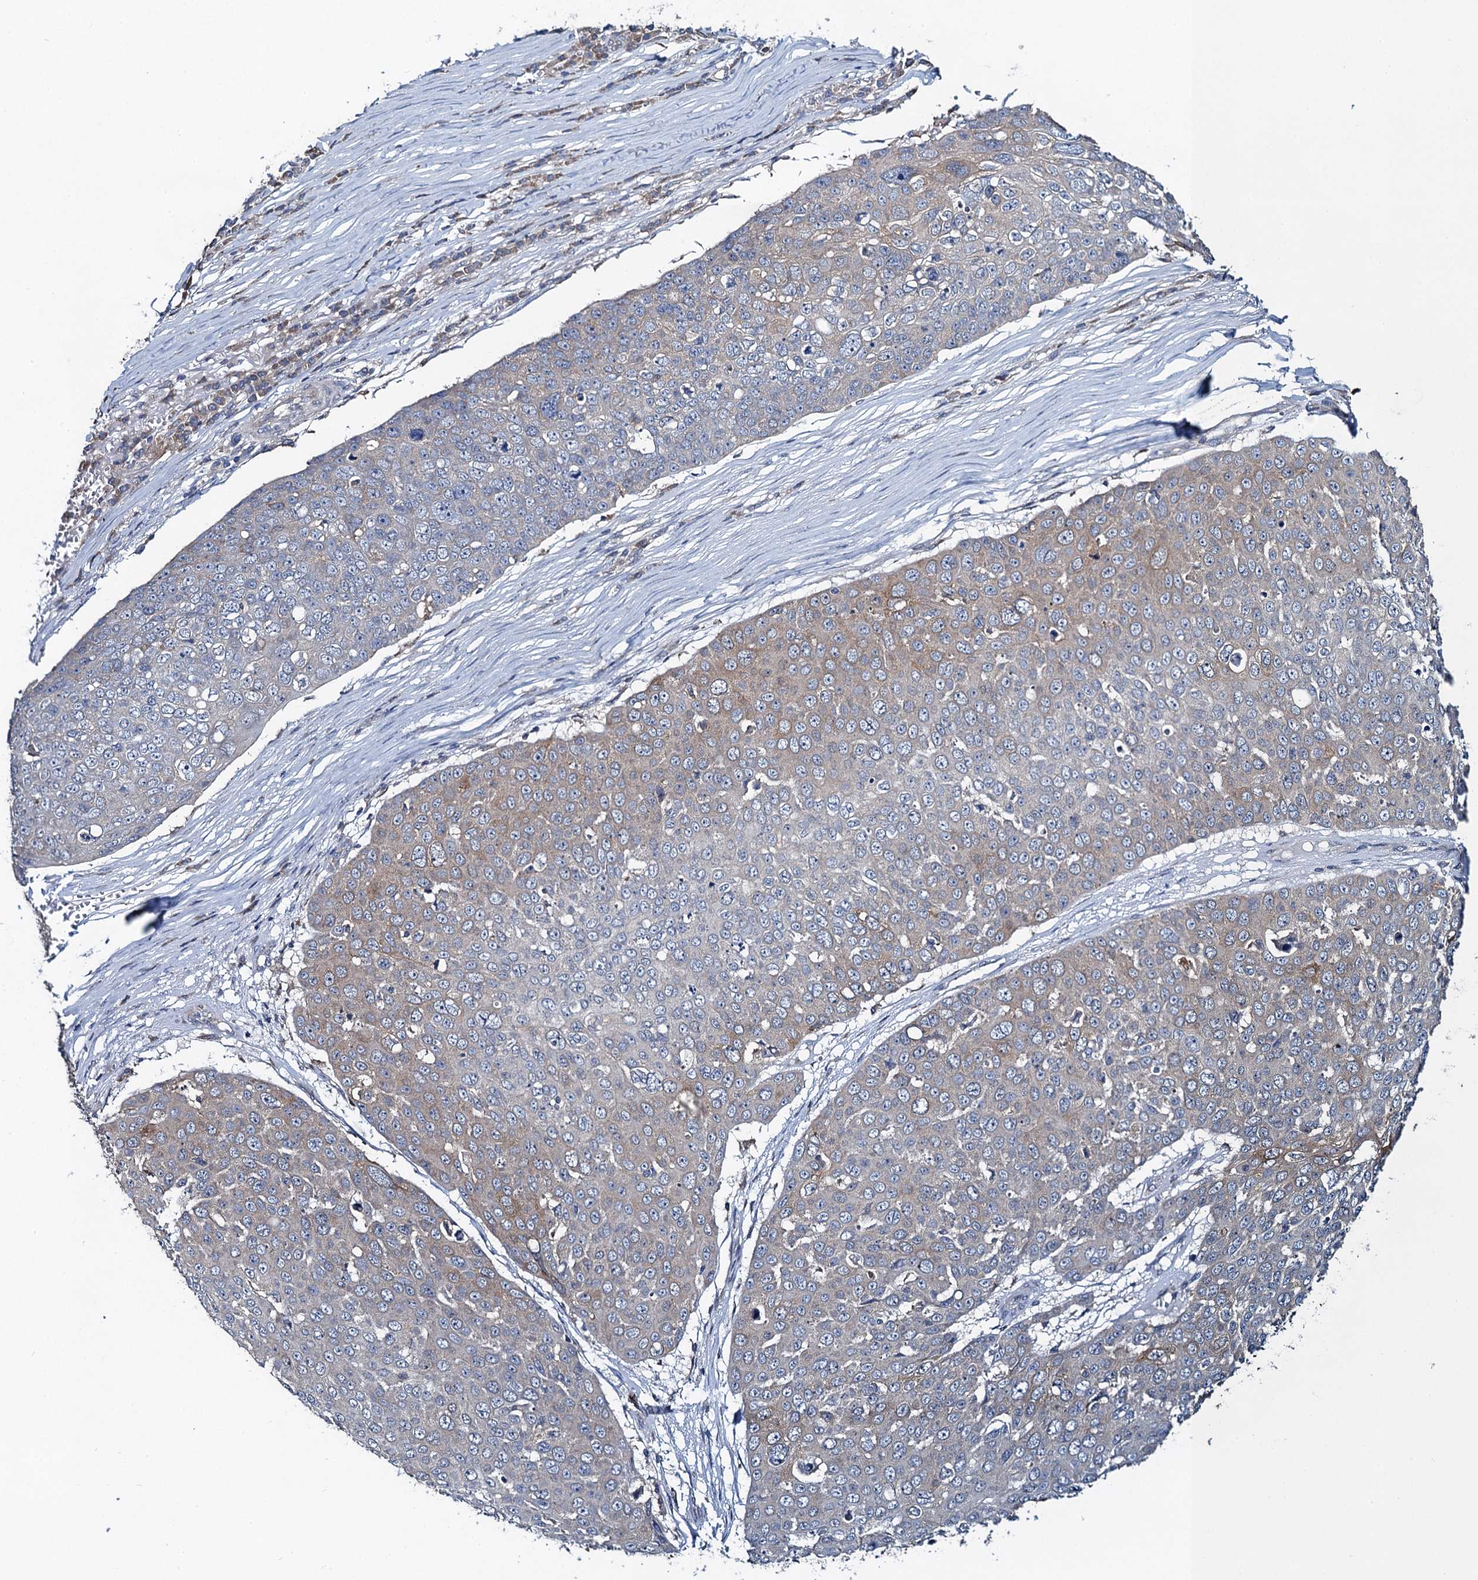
{"staining": {"intensity": "weak", "quantity": "<25%", "location": "cytoplasmic/membranous"}, "tissue": "skin cancer", "cell_type": "Tumor cells", "image_type": "cancer", "snomed": [{"axis": "morphology", "description": "Squamous cell carcinoma, NOS"}, {"axis": "topography", "description": "Skin"}], "caption": "IHC histopathology image of human skin squamous cell carcinoma stained for a protein (brown), which displays no staining in tumor cells.", "gene": "SNAP29", "patient": {"sex": "male", "age": 71}}